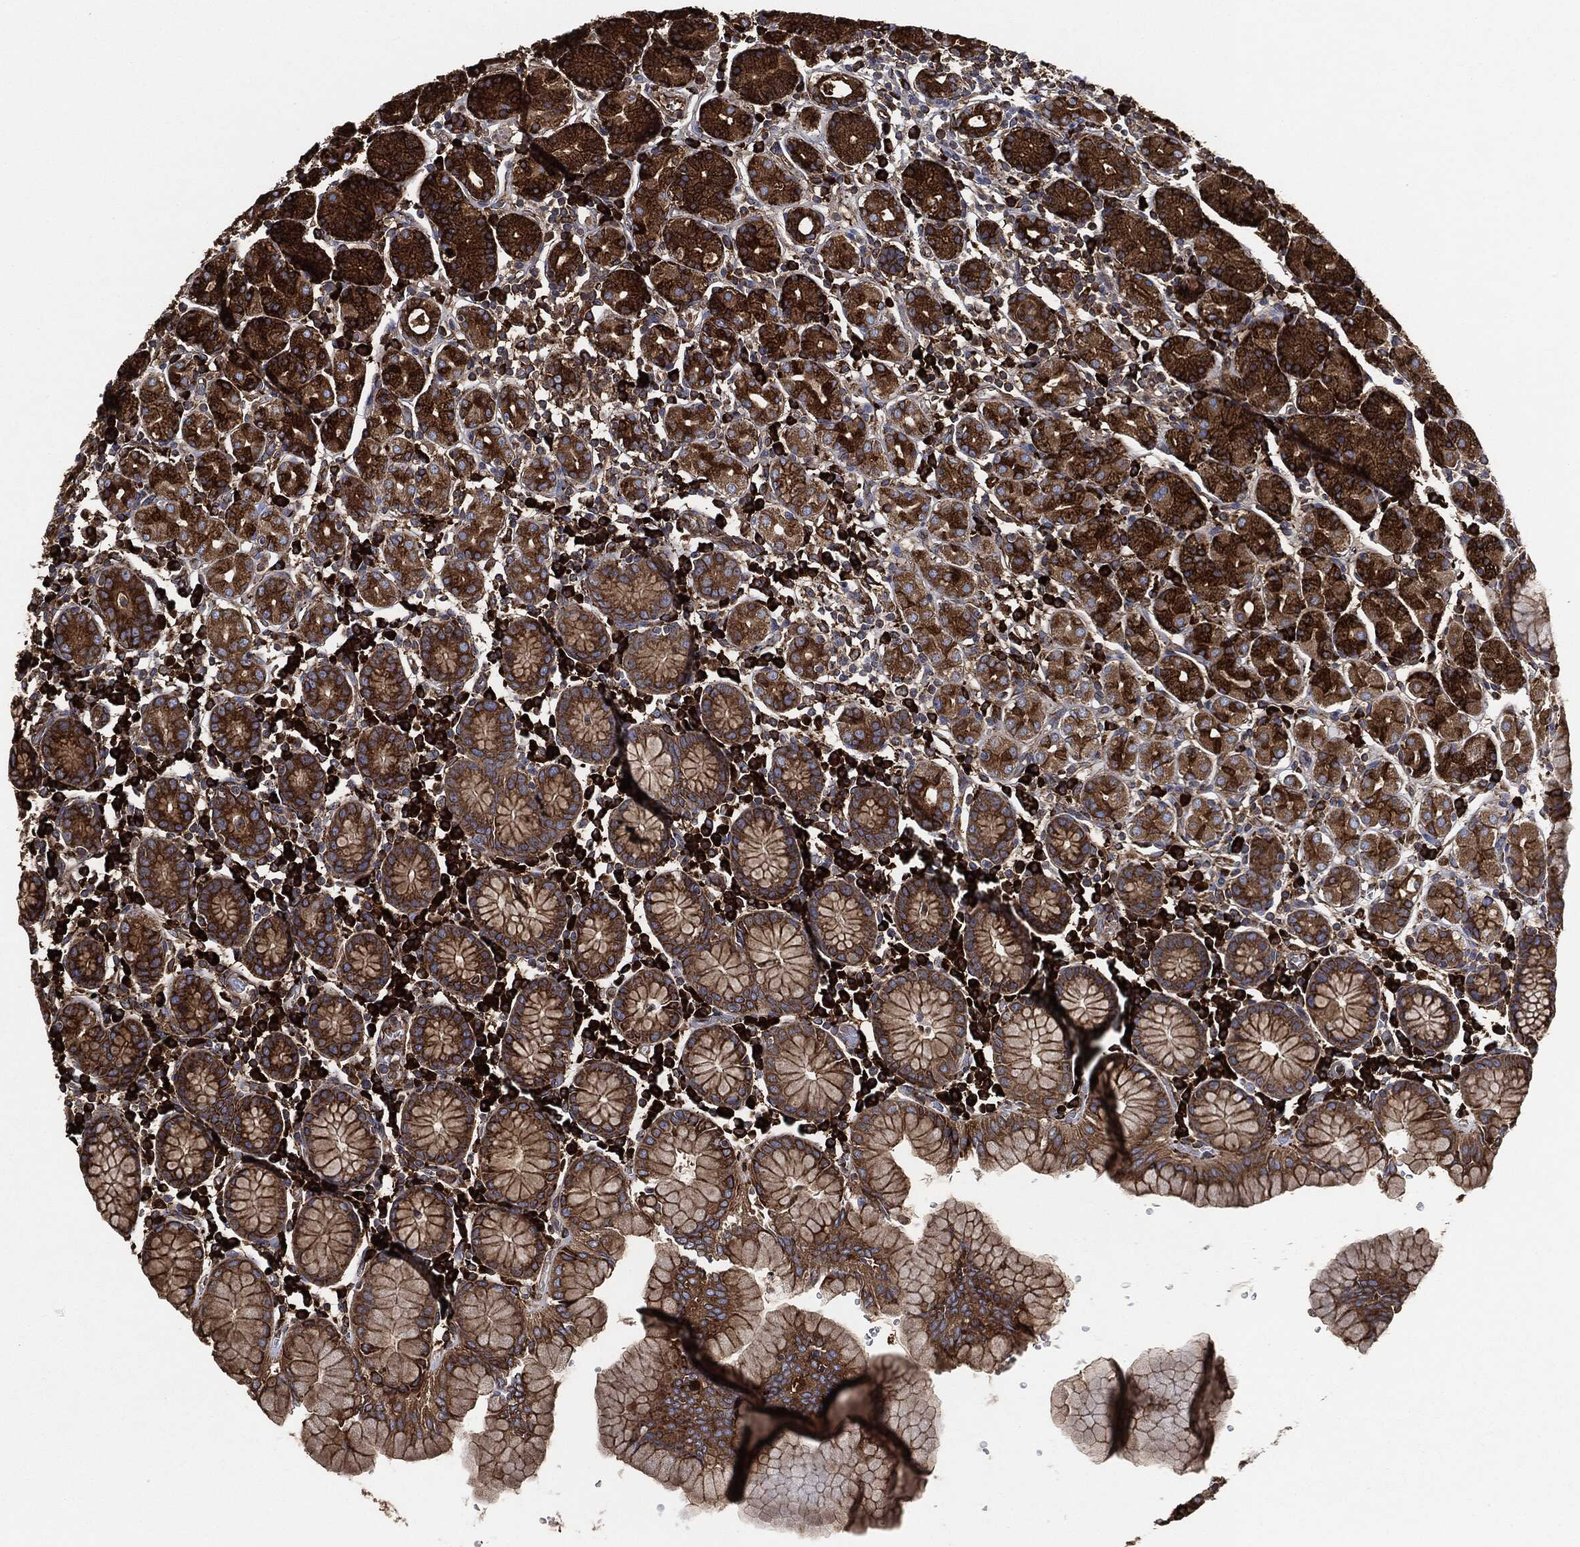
{"staining": {"intensity": "strong", "quantity": ">75%", "location": "cytoplasmic/membranous"}, "tissue": "stomach", "cell_type": "Glandular cells", "image_type": "normal", "snomed": [{"axis": "morphology", "description": "Normal tissue, NOS"}, {"axis": "topography", "description": "Stomach, upper"}, {"axis": "topography", "description": "Stomach"}], "caption": "Immunohistochemical staining of unremarkable human stomach shows >75% levels of strong cytoplasmic/membranous protein positivity in approximately >75% of glandular cells.", "gene": "AMFR", "patient": {"sex": "male", "age": 62}}